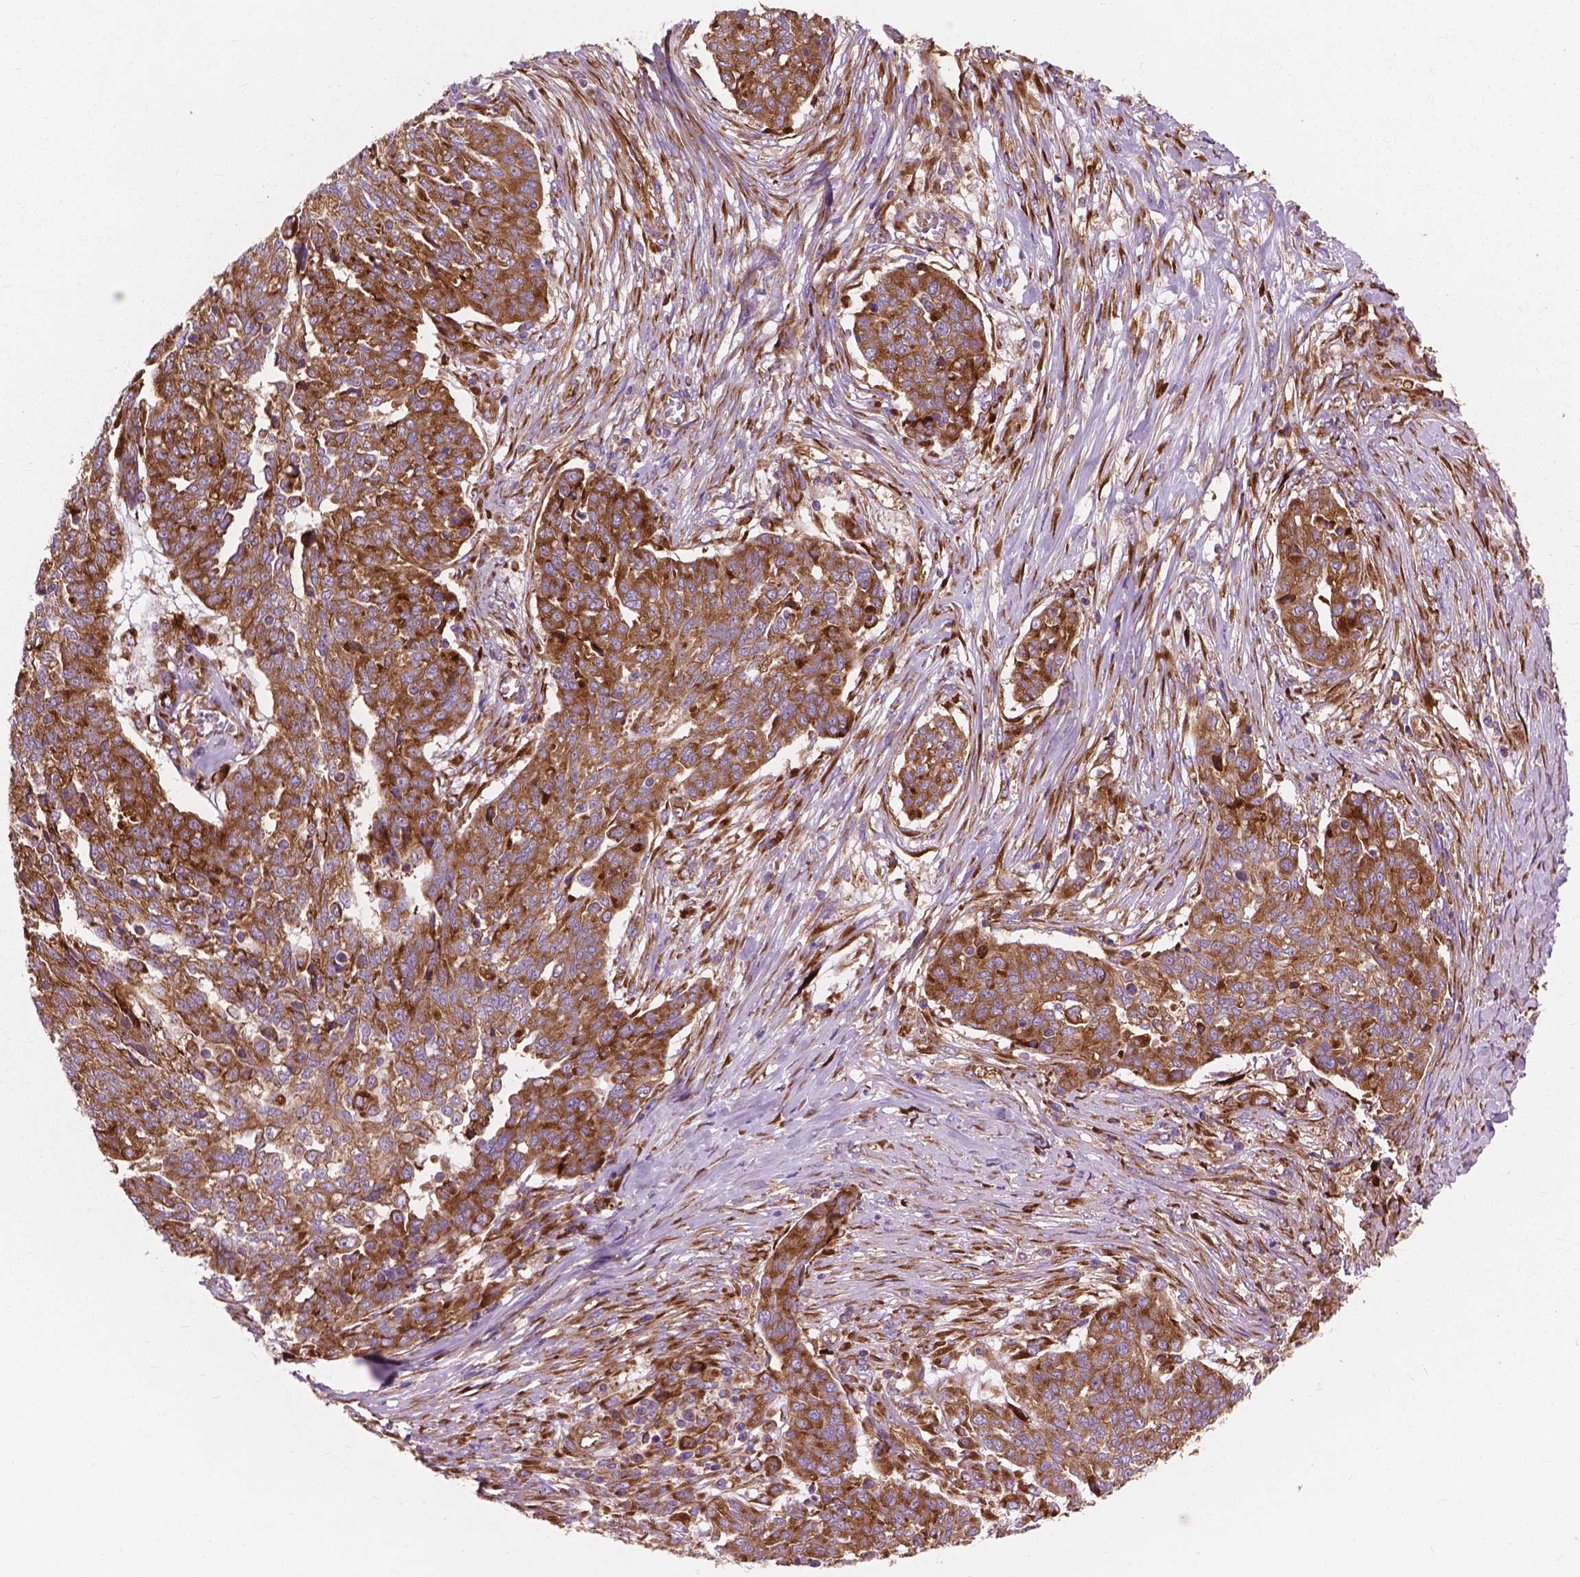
{"staining": {"intensity": "moderate", "quantity": ">75%", "location": "cytoplasmic/membranous"}, "tissue": "ovarian cancer", "cell_type": "Tumor cells", "image_type": "cancer", "snomed": [{"axis": "morphology", "description": "Cystadenocarcinoma, serous, NOS"}, {"axis": "topography", "description": "Ovary"}], "caption": "Immunohistochemical staining of ovarian cancer (serous cystadenocarcinoma) exhibits moderate cytoplasmic/membranous protein expression in approximately >75% of tumor cells.", "gene": "RPL37A", "patient": {"sex": "female", "age": 67}}